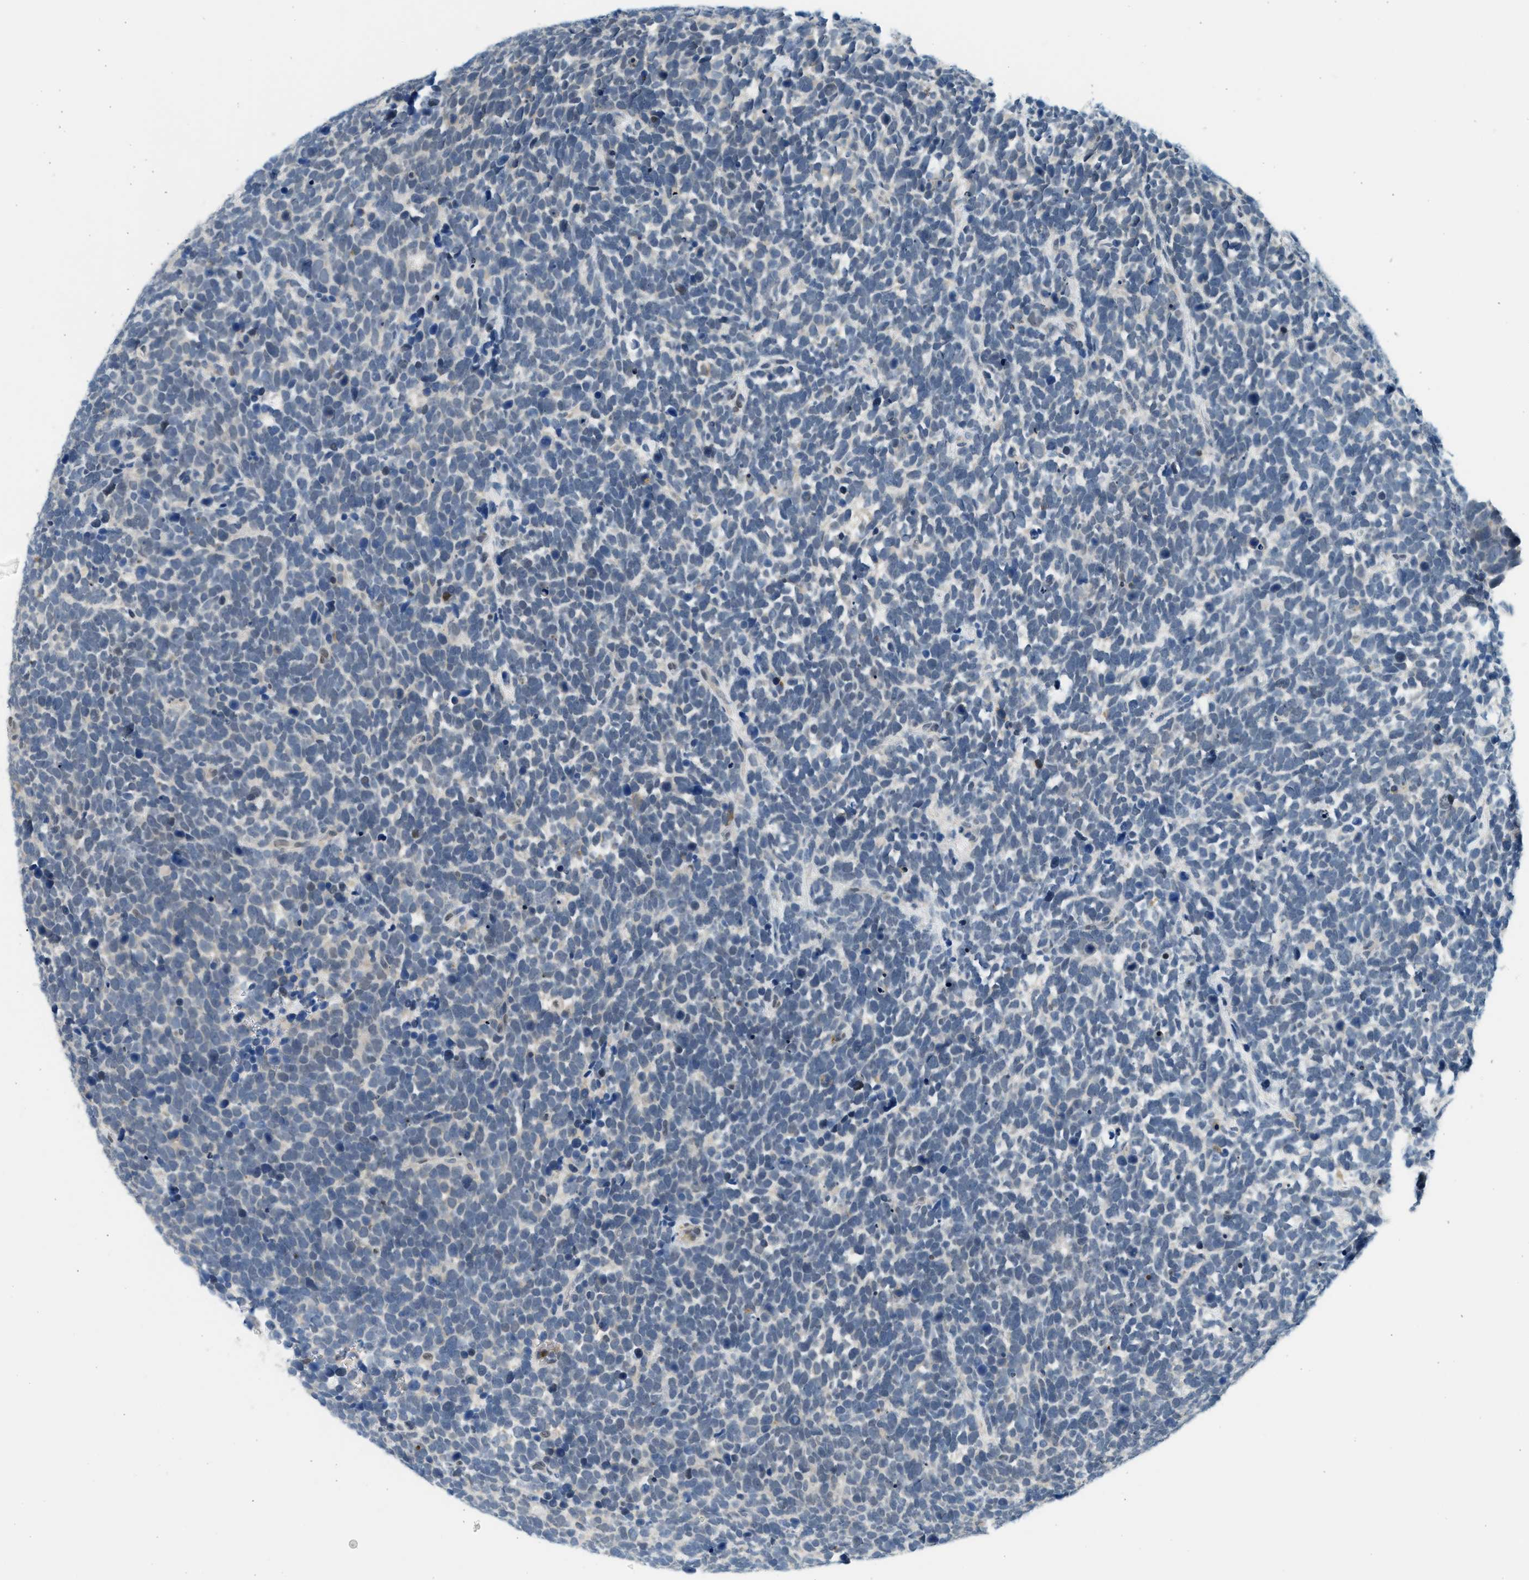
{"staining": {"intensity": "negative", "quantity": "none", "location": "none"}, "tissue": "urothelial cancer", "cell_type": "Tumor cells", "image_type": "cancer", "snomed": [{"axis": "morphology", "description": "Urothelial carcinoma, High grade"}, {"axis": "topography", "description": "Urinary bladder"}], "caption": "This micrograph is of urothelial carcinoma (high-grade) stained with immunohistochemistry to label a protein in brown with the nuclei are counter-stained blue. There is no expression in tumor cells.", "gene": "HIPK1", "patient": {"sex": "female", "age": 82}}